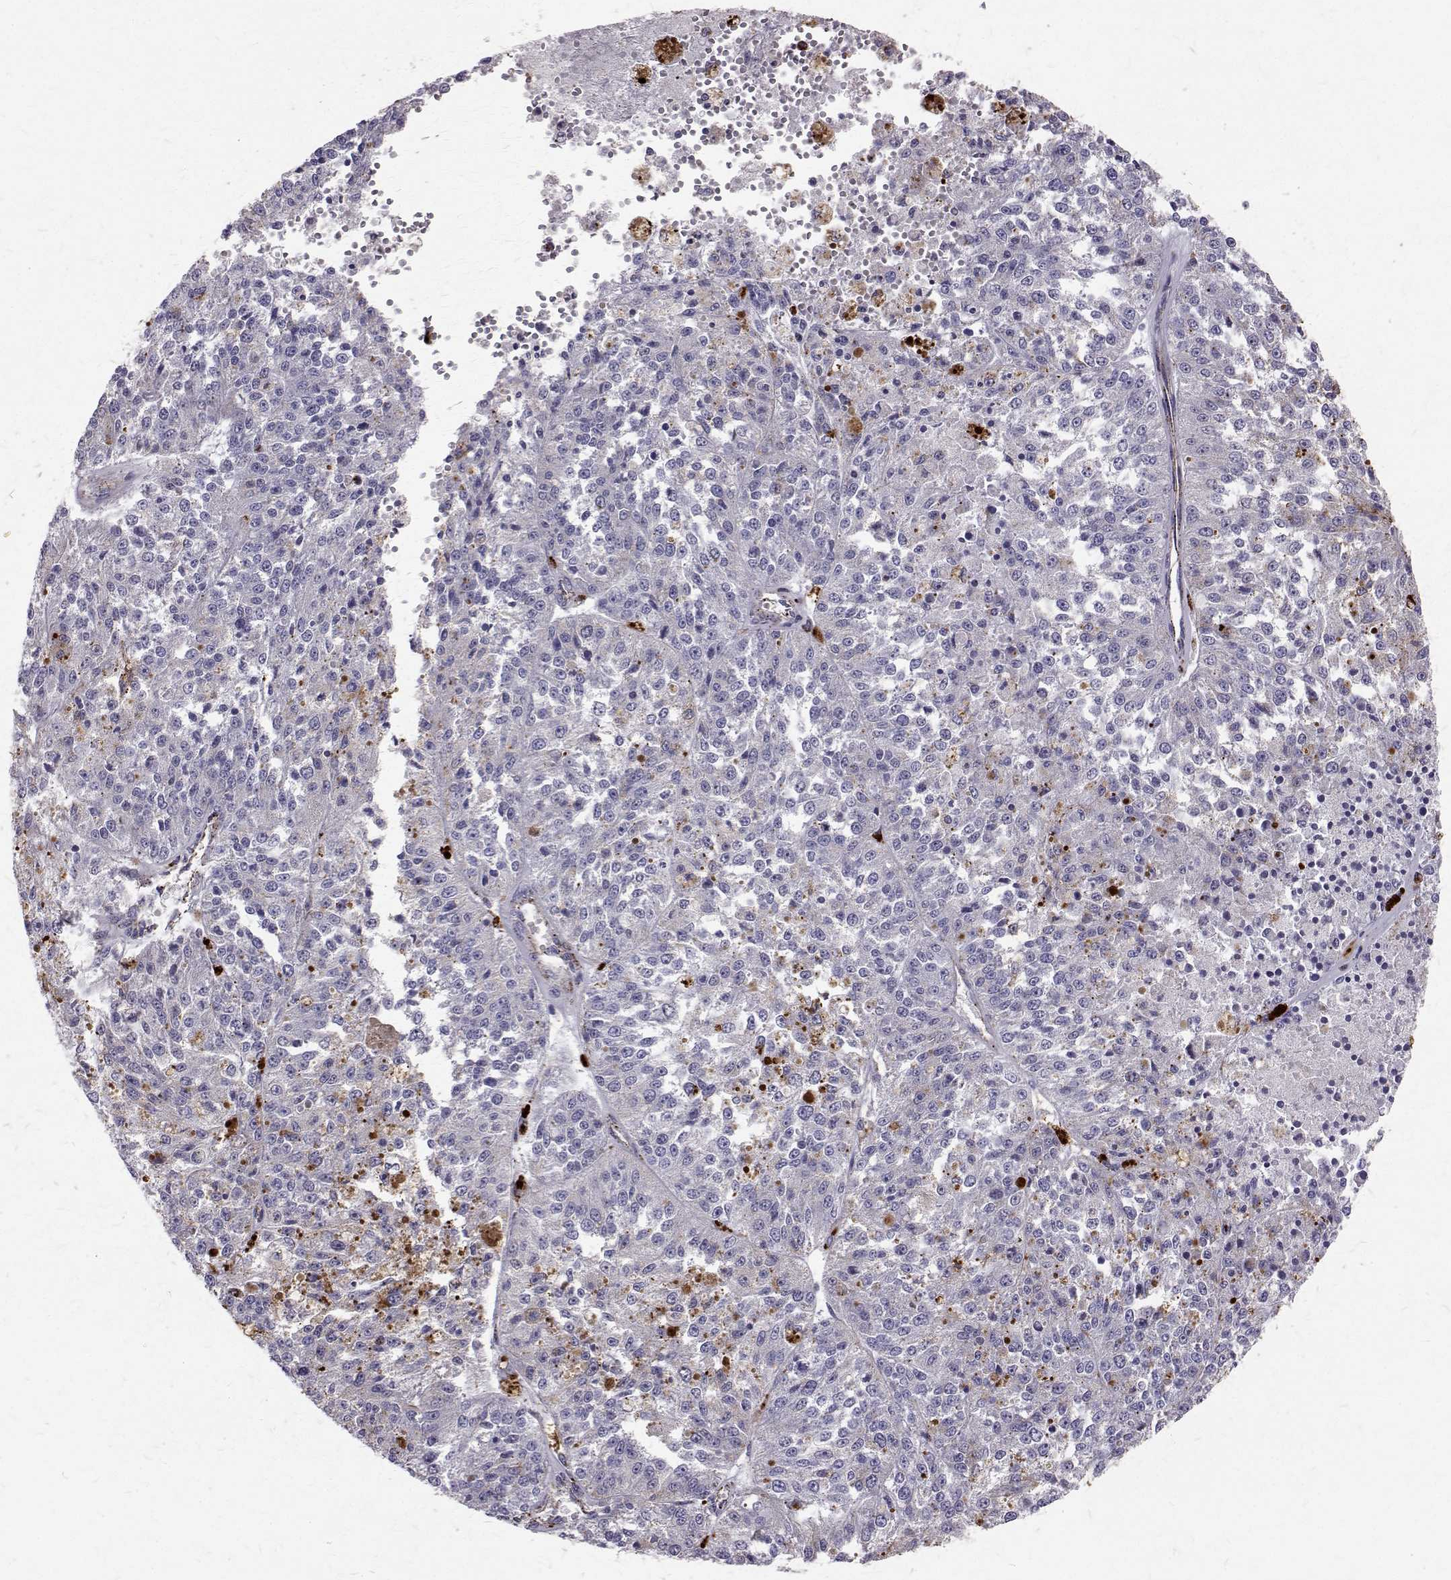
{"staining": {"intensity": "negative", "quantity": "none", "location": "none"}, "tissue": "melanoma", "cell_type": "Tumor cells", "image_type": "cancer", "snomed": [{"axis": "morphology", "description": "Malignant melanoma, Metastatic site"}, {"axis": "topography", "description": "Lymph node"}], "caption": "This is a photomicrograph of immunohistochemistry staining of melanoma, which shows no staining in tumor cells.", "gene": "TPP1", "patient": {"sex": "female", "age": 64}}